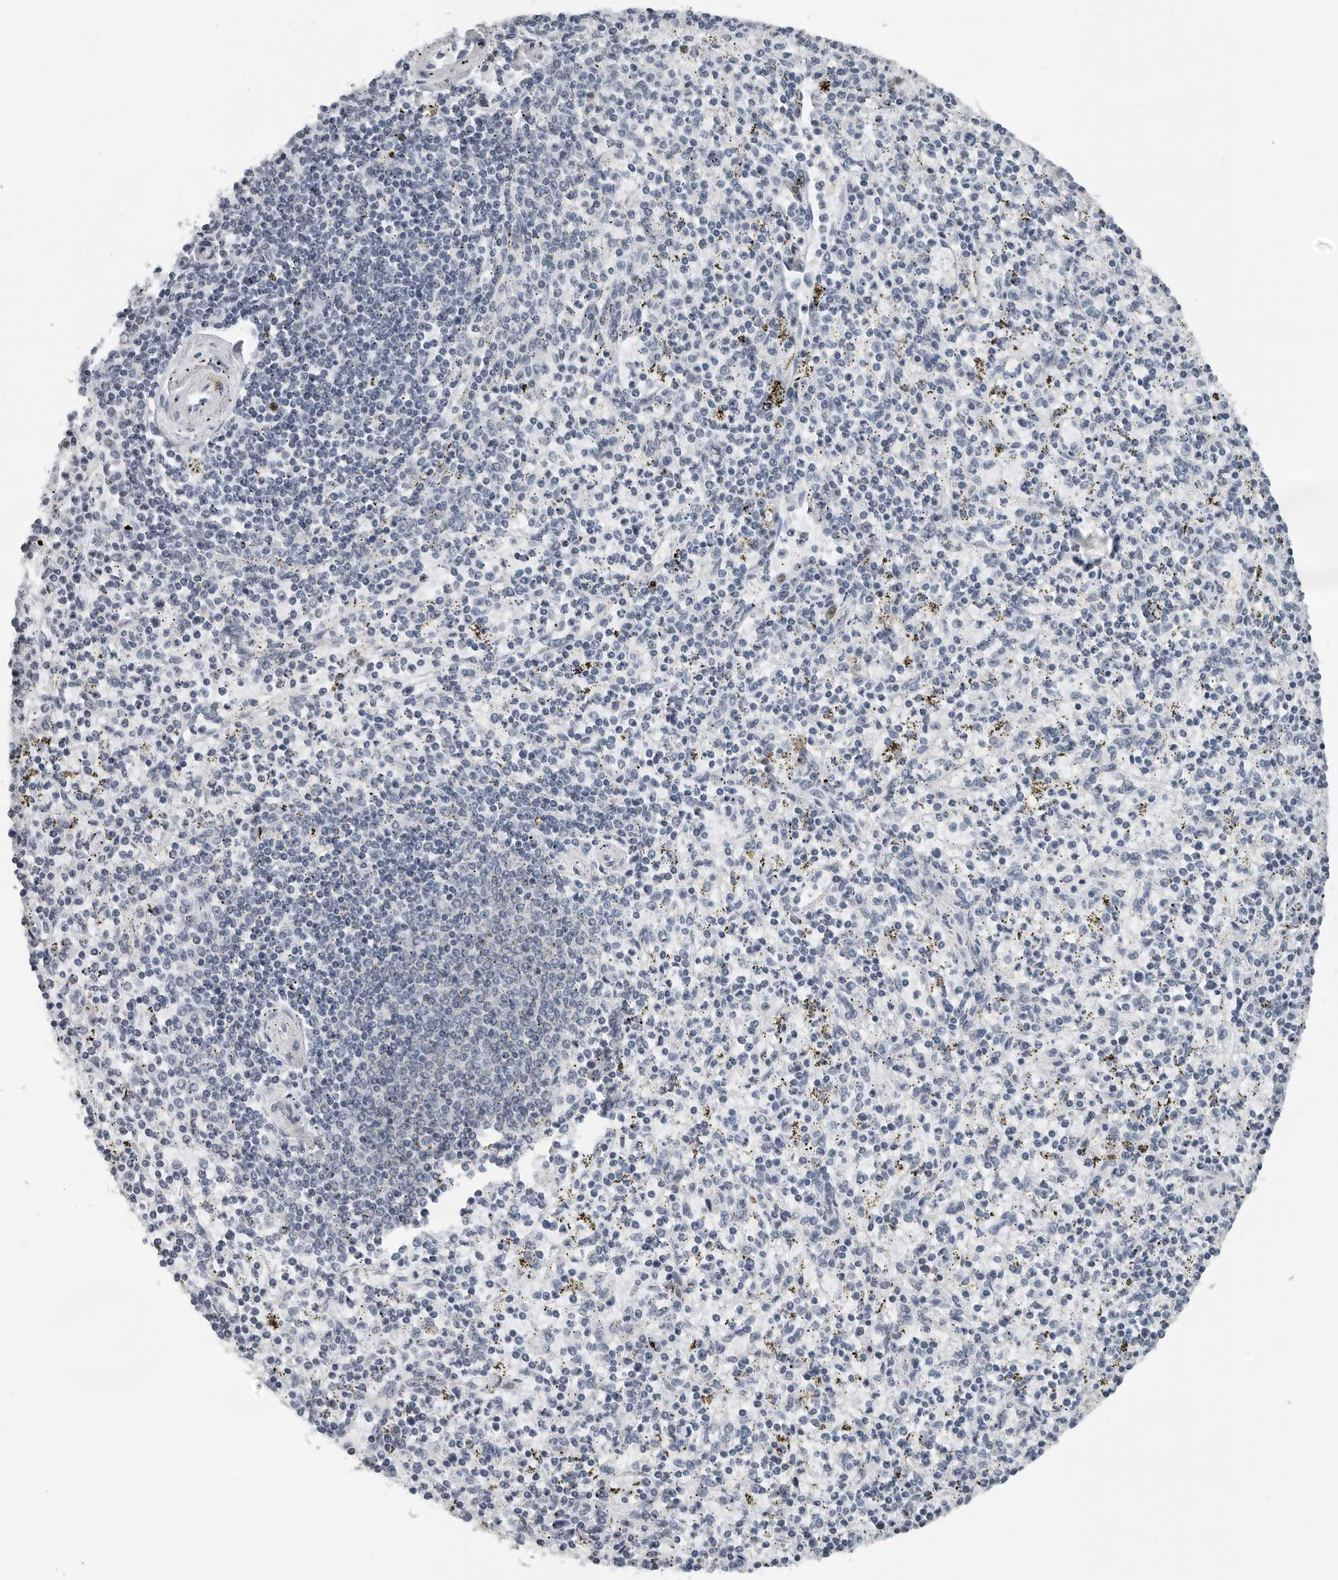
{"staining": {"intensity": "negative", "quantity": "none", "location": "none"}, "tissue": "spleen", "cell_type": "Cells in red pulp", "image_type": "normal", "snomed": [{"axis": "morphology", "description": "Normal tissue, NOS"}, {"axis": "topography", "description": "Spleen"}], "caption": "Immunohistochemistry (IHC) of unremarkable human spleen exhibits no positivity in cells in red pulp.", "gene": "PPP1R42", "patient": {"sex": "male", "age": 72}}